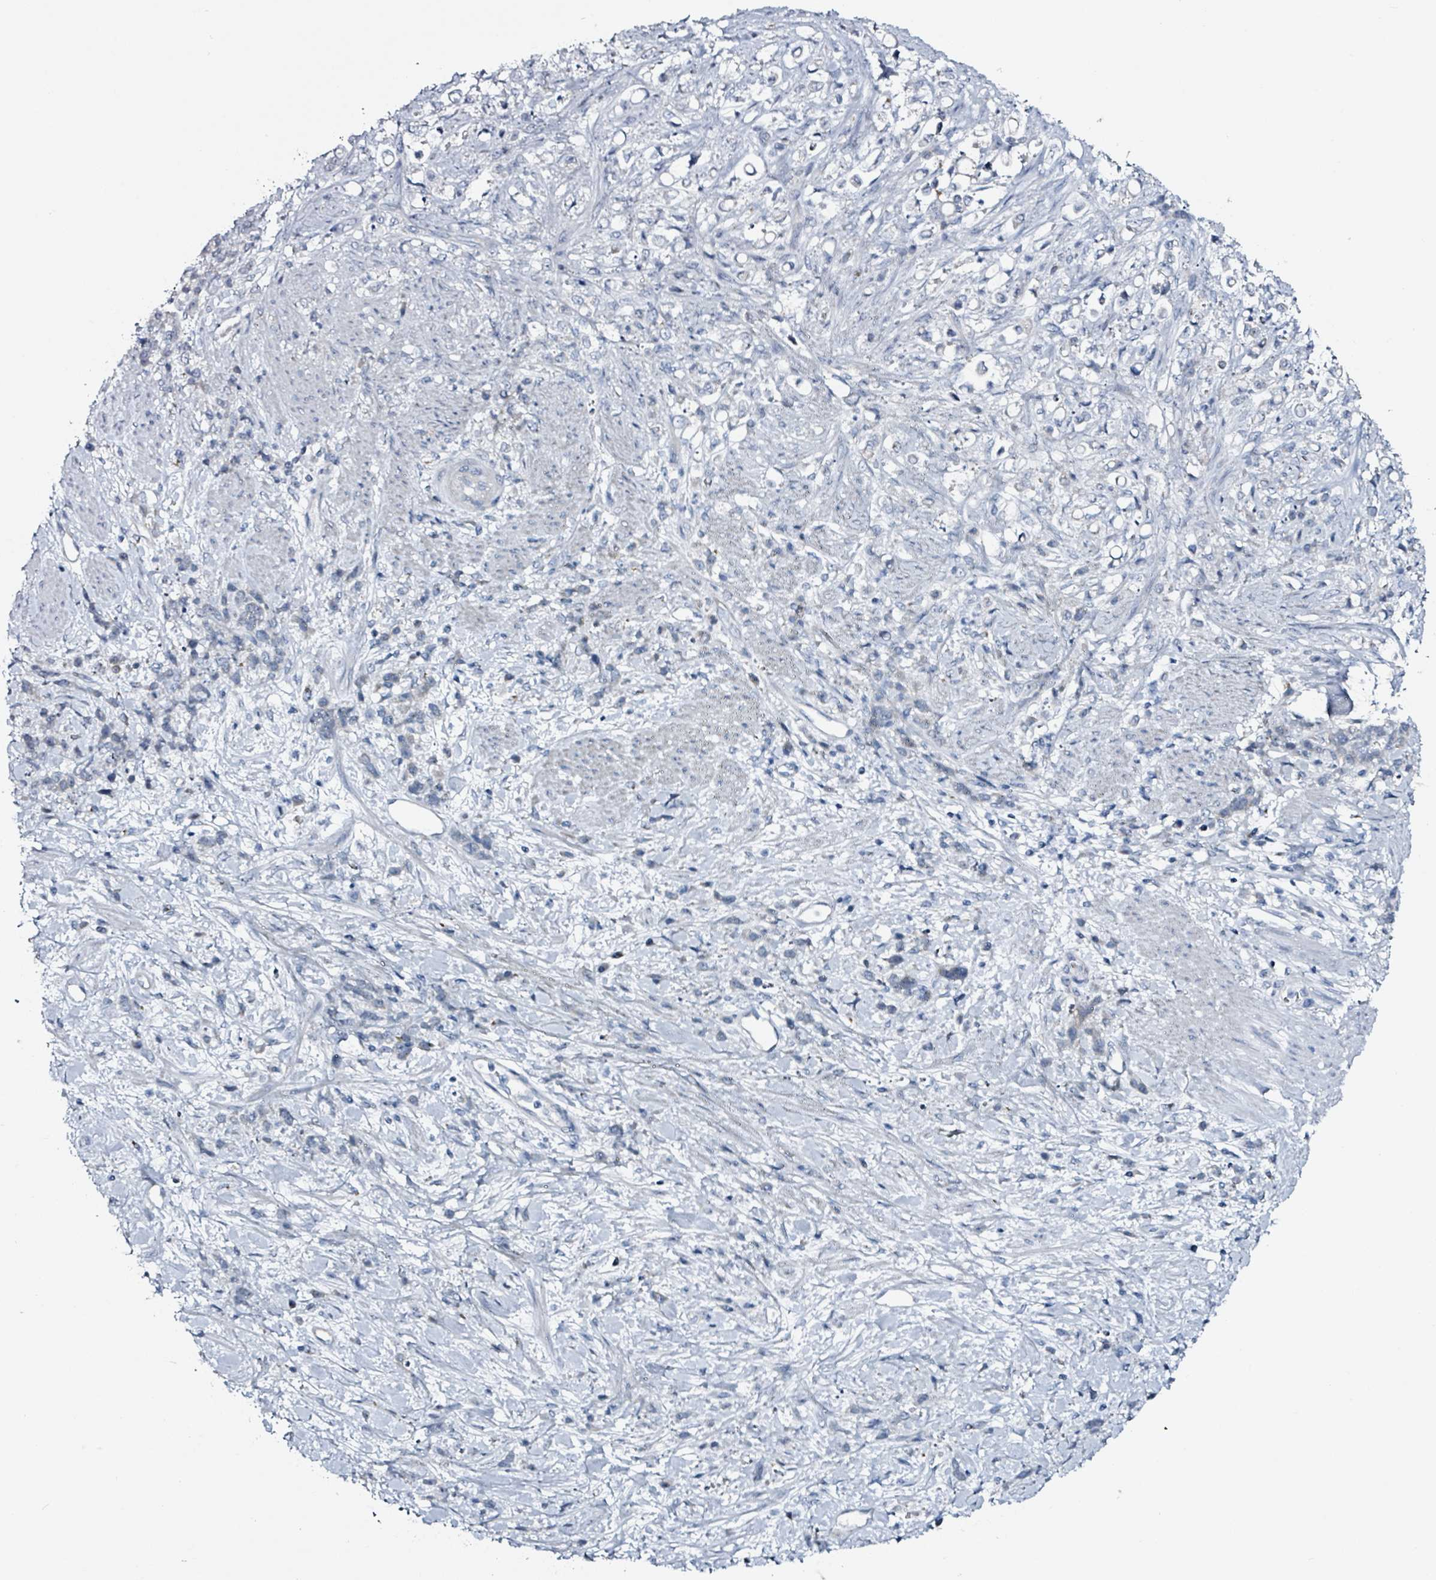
{"staining": {"intensity": "negative", "quantity": "none", "location": "none"}, "tissue": "stomach cancer", "cell_type": "Tumor cells", "image_type": "cancer", "snomed": [{"axis": "morphology", "description": "Adenocarcinoma, NOS"}, {"axis": "topography", "description": "Stomach"}], "caption": "An image of stomach cancer stained for a protein reveals no brown staining in tumor cells.", "gene": "B3GAT3", "patient": {"sex": "female", "age": 60}}